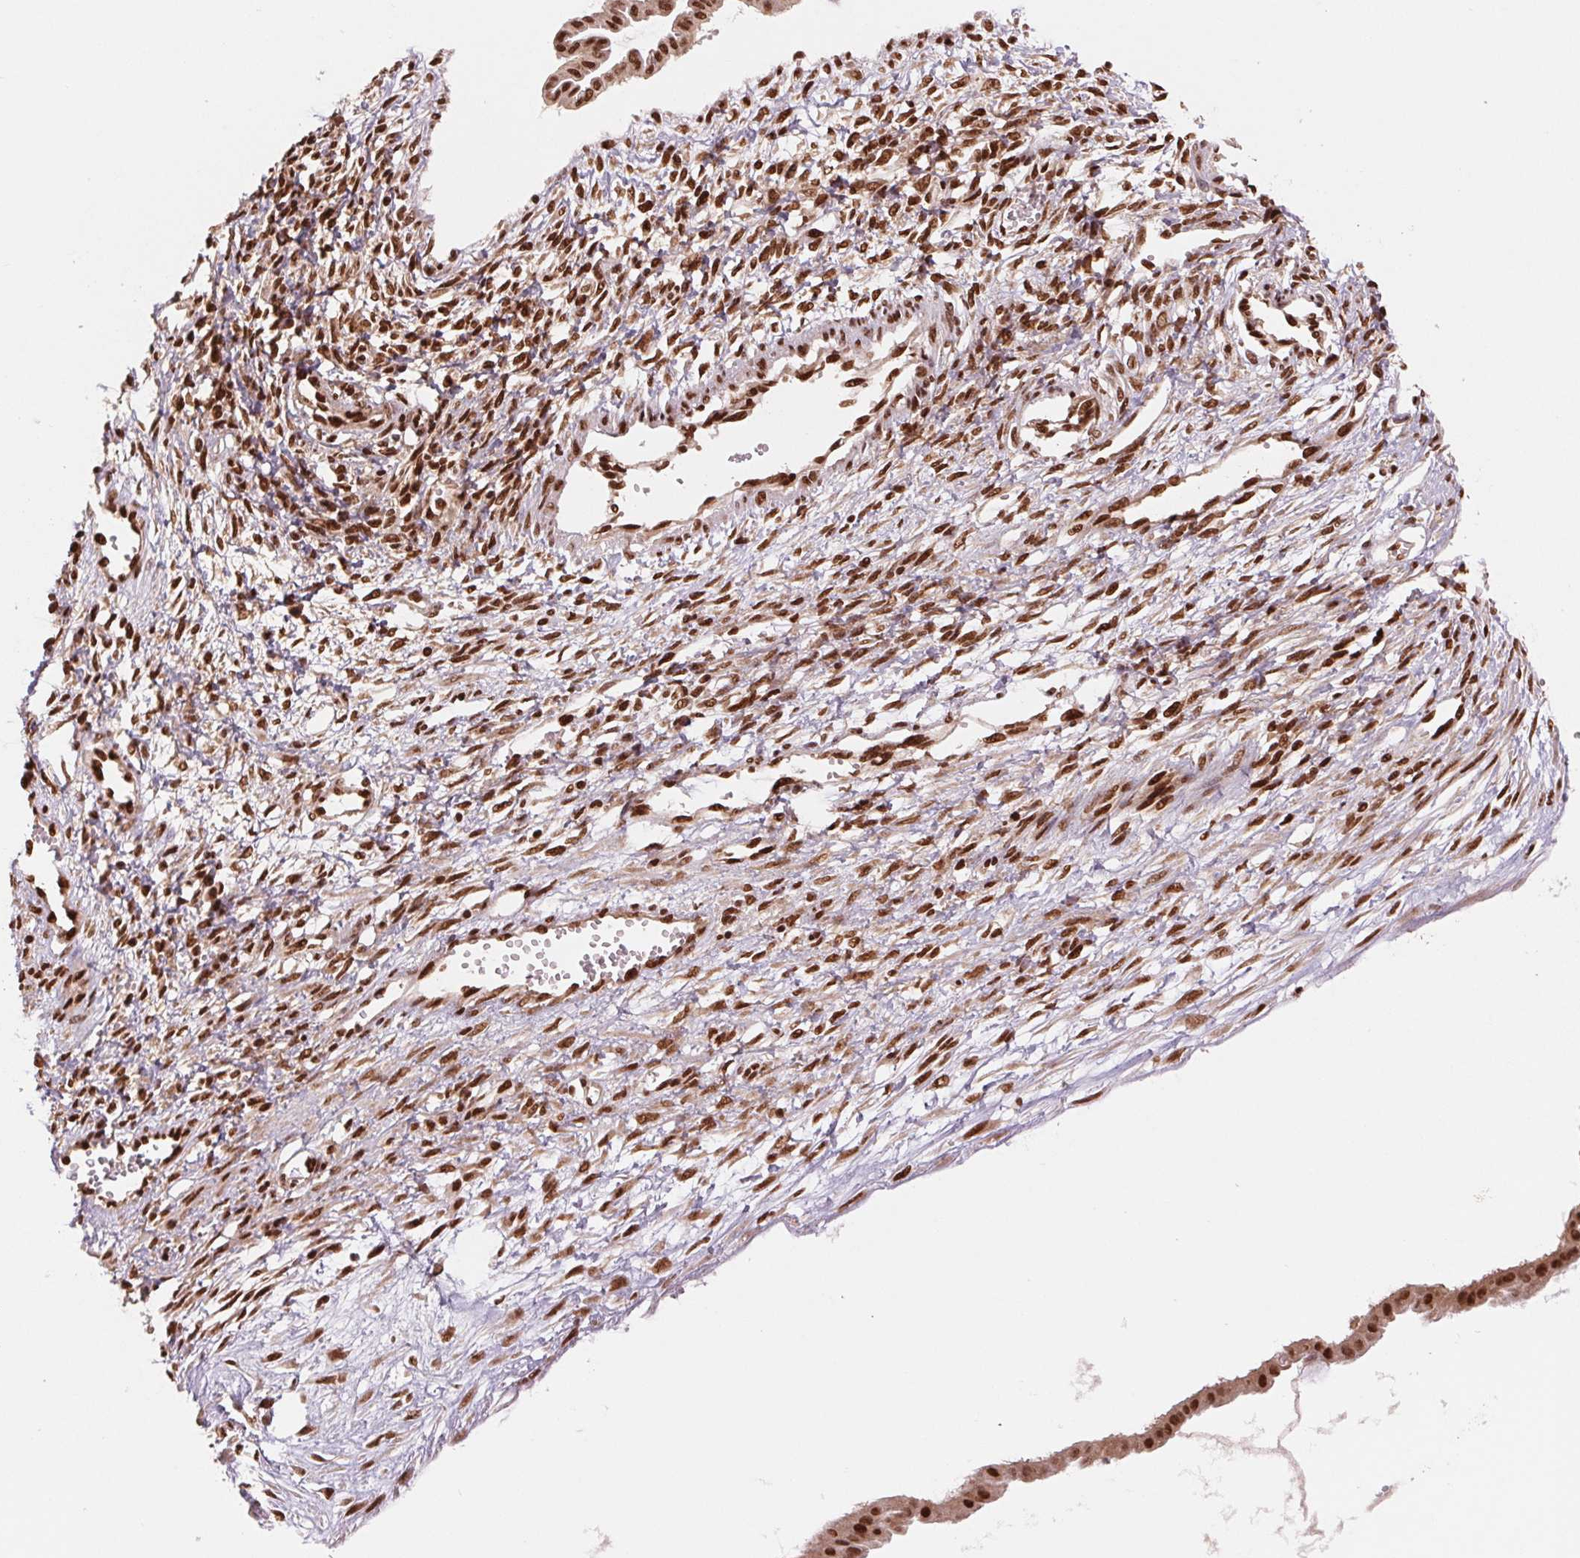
{"staining": {"intensity": "strong", "quantity": ">75%", "location": "nuclear"}, "tissue": "ovarian cancer", "cell_type": "Tumor cells", "image_type": "cancer", "snomed": [{"axis": "morphology", "description": "Cystadenocarcinoma, mucinous, NOS"}, {"axis": "topography", "description": "Ovary"}], "caption": "Immunohistochemistry image of neoplastic tissue: human mucinous cystadenocarcinoma (ovarian) stained using IHC shows high levels of strong protein expression localized specifically in the nuclear of tumor cells, appearing as a nuclear brown color.", "gene": "TTLL9", "patient": {"sex": "female", "age": 73}}